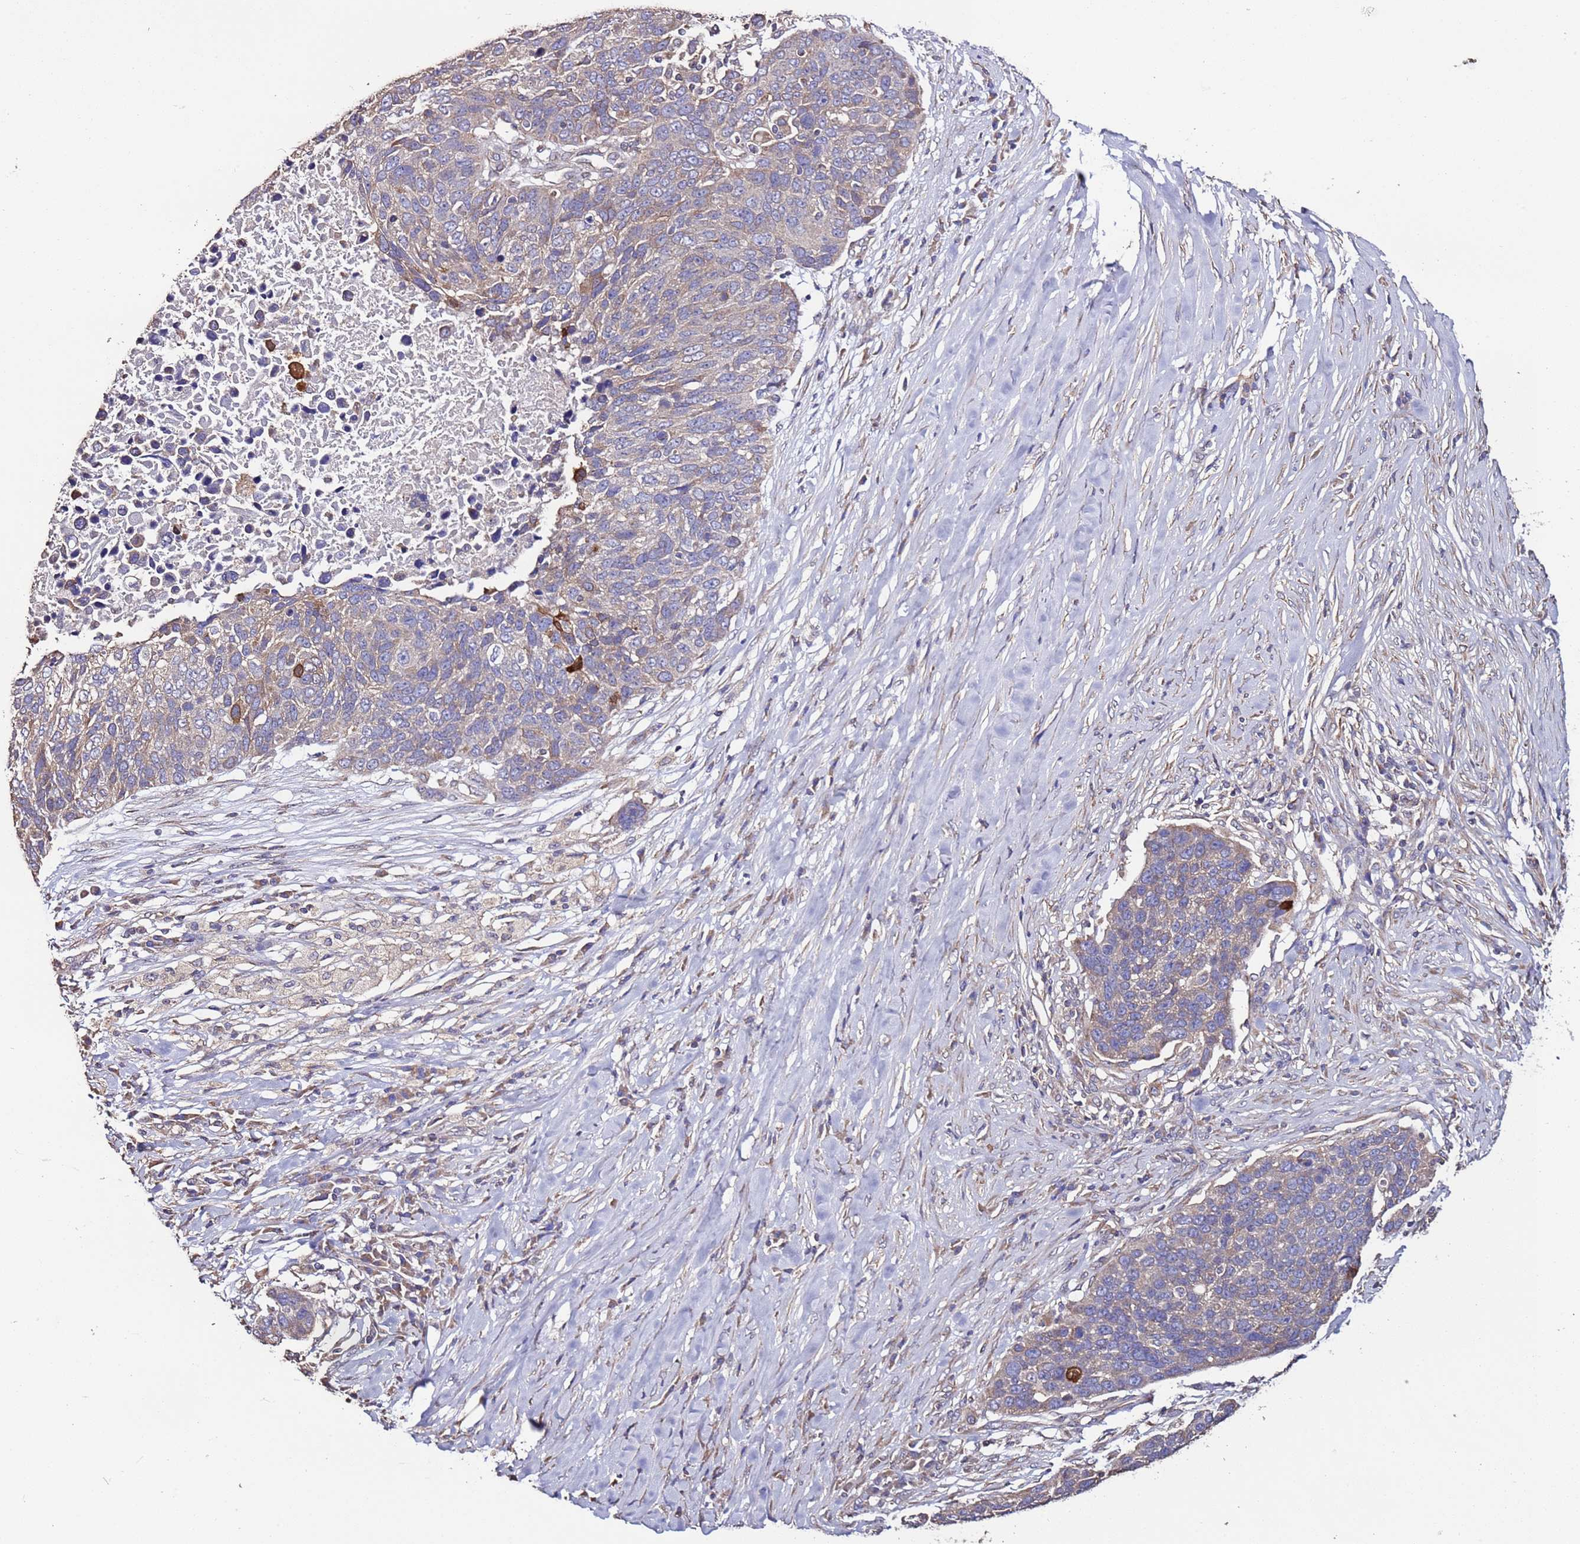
{"staining": {"intensity": "strong", "quantity": "<25%", "location": "cytoplasmic/membranous,nuclear"}, "tissue": "lung cancer", "cell_type": "Tumor cells", "image_type": "cancer", "snomed": [{"axis": "morphology", "description": "Normal tissue, NOS"}, {"axis": "morphology", "description": "Squamous cell carcinoma, NOS"}, {"axis": "topography", "description": "Lymph node"}, {"axis": "topography", "description": "Lung"}], "caption": "High-magnification brightfield microscopy of lung cancer stained with DAB (3,3'-diaminobenzidine) (brown) and counterstained with hematoxylin (blue). tumor cells exhibit strong cytoplasmic/membranous and nuclear staining is identified in about<25% of cells.", "gene": "SLC41A3", "patient": {"sex": "male", "age": 66}}